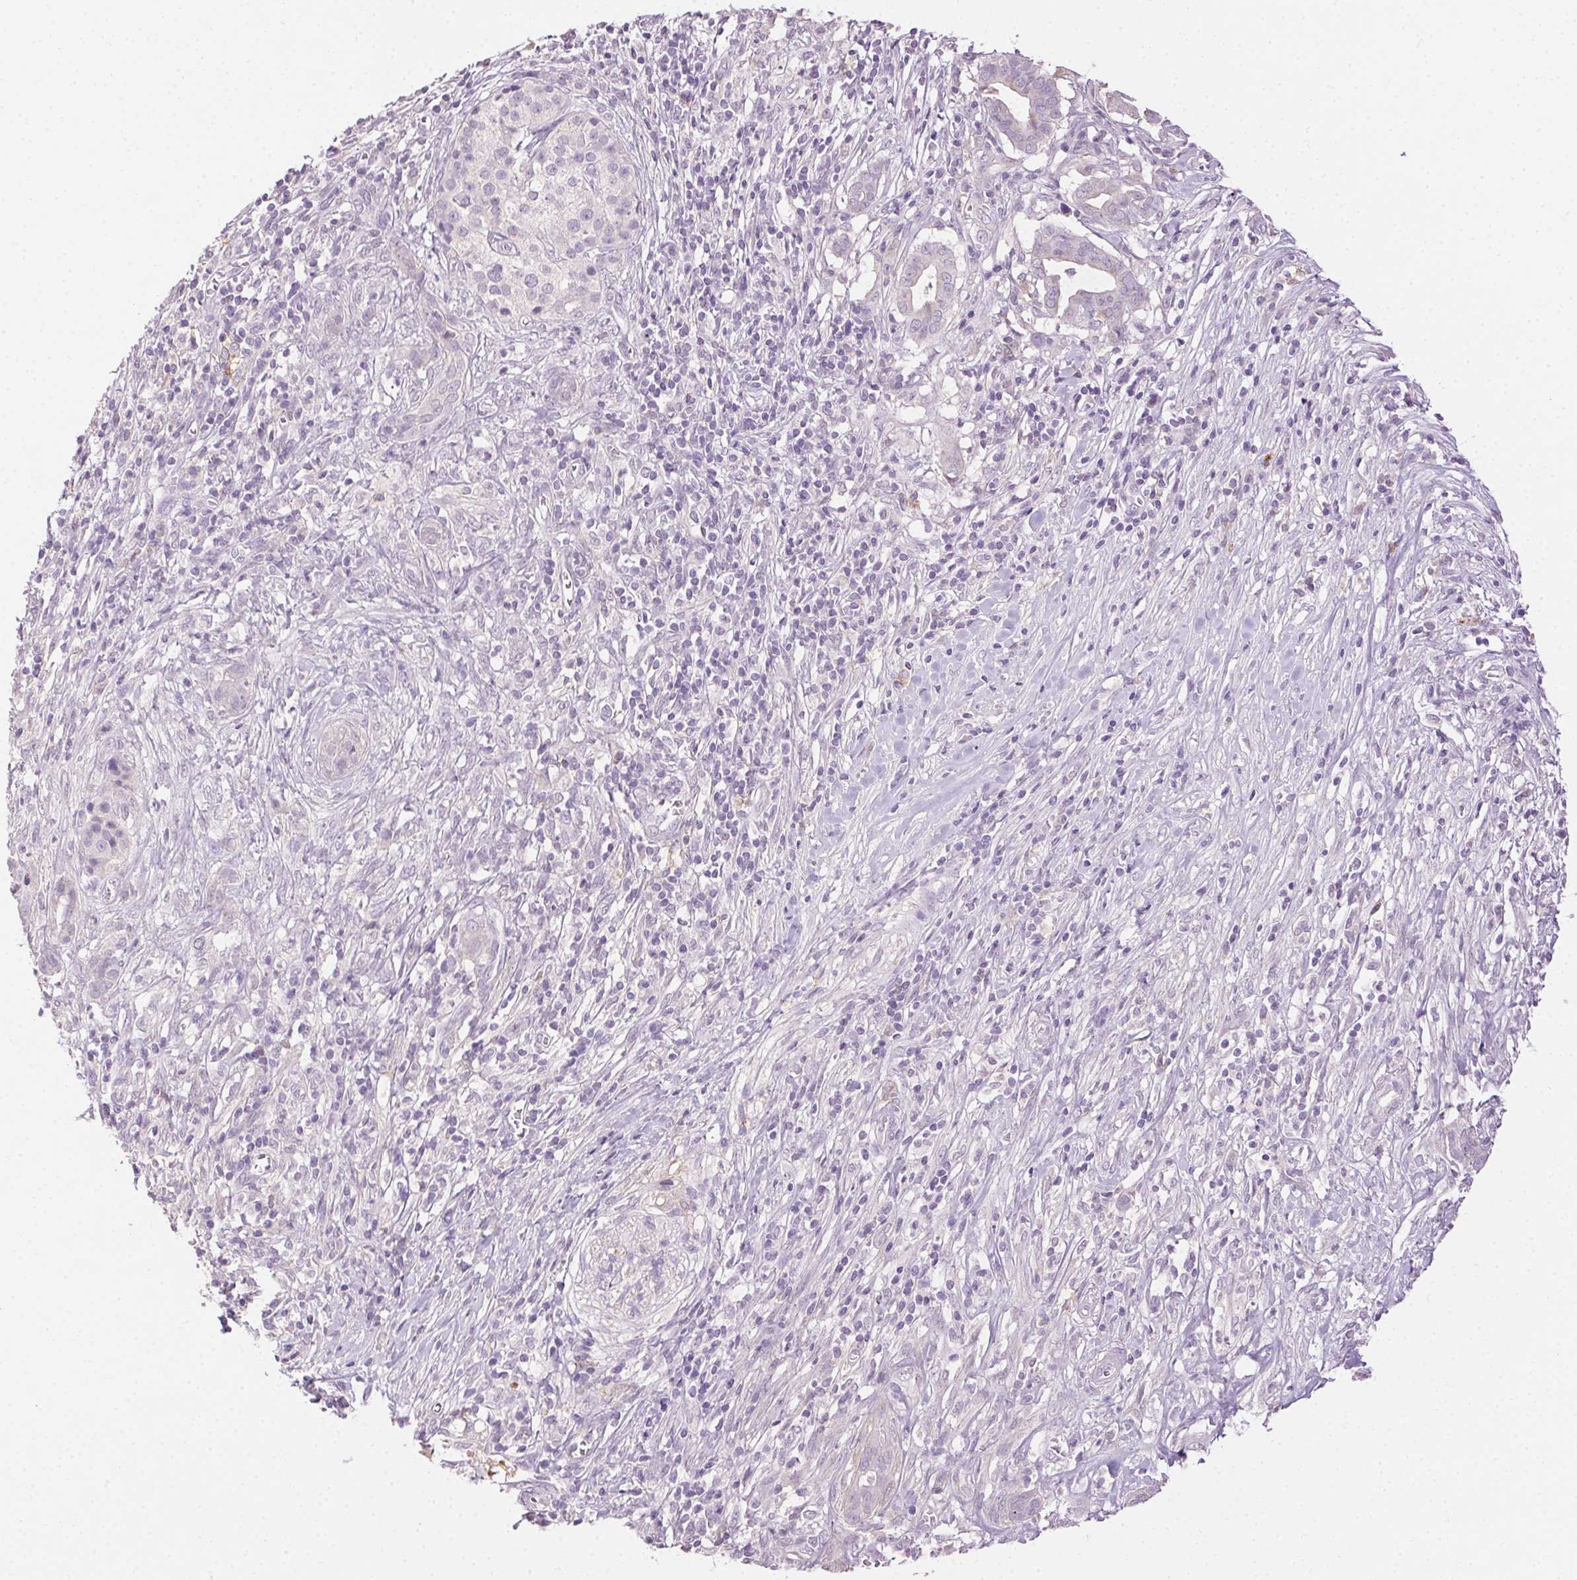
{"staining": {"intensity": "negative", "quantity": "none", "location": "none"}, "tissue": "pancreatic cancer", "cell_type": "Tumor cells", "image_type": "cancer", "snomed": [{"axis": "morphology", "description": "Adenocarcinoma, NOS"}, {"axis": "topography", "description": "Pancreas"}], "caption": "Photomicrograph shows no significant protein staining in tumor cells of pancreatic cancer.", "gene": "AKAP5", "patient": {"sex": "male", "age": 61}}